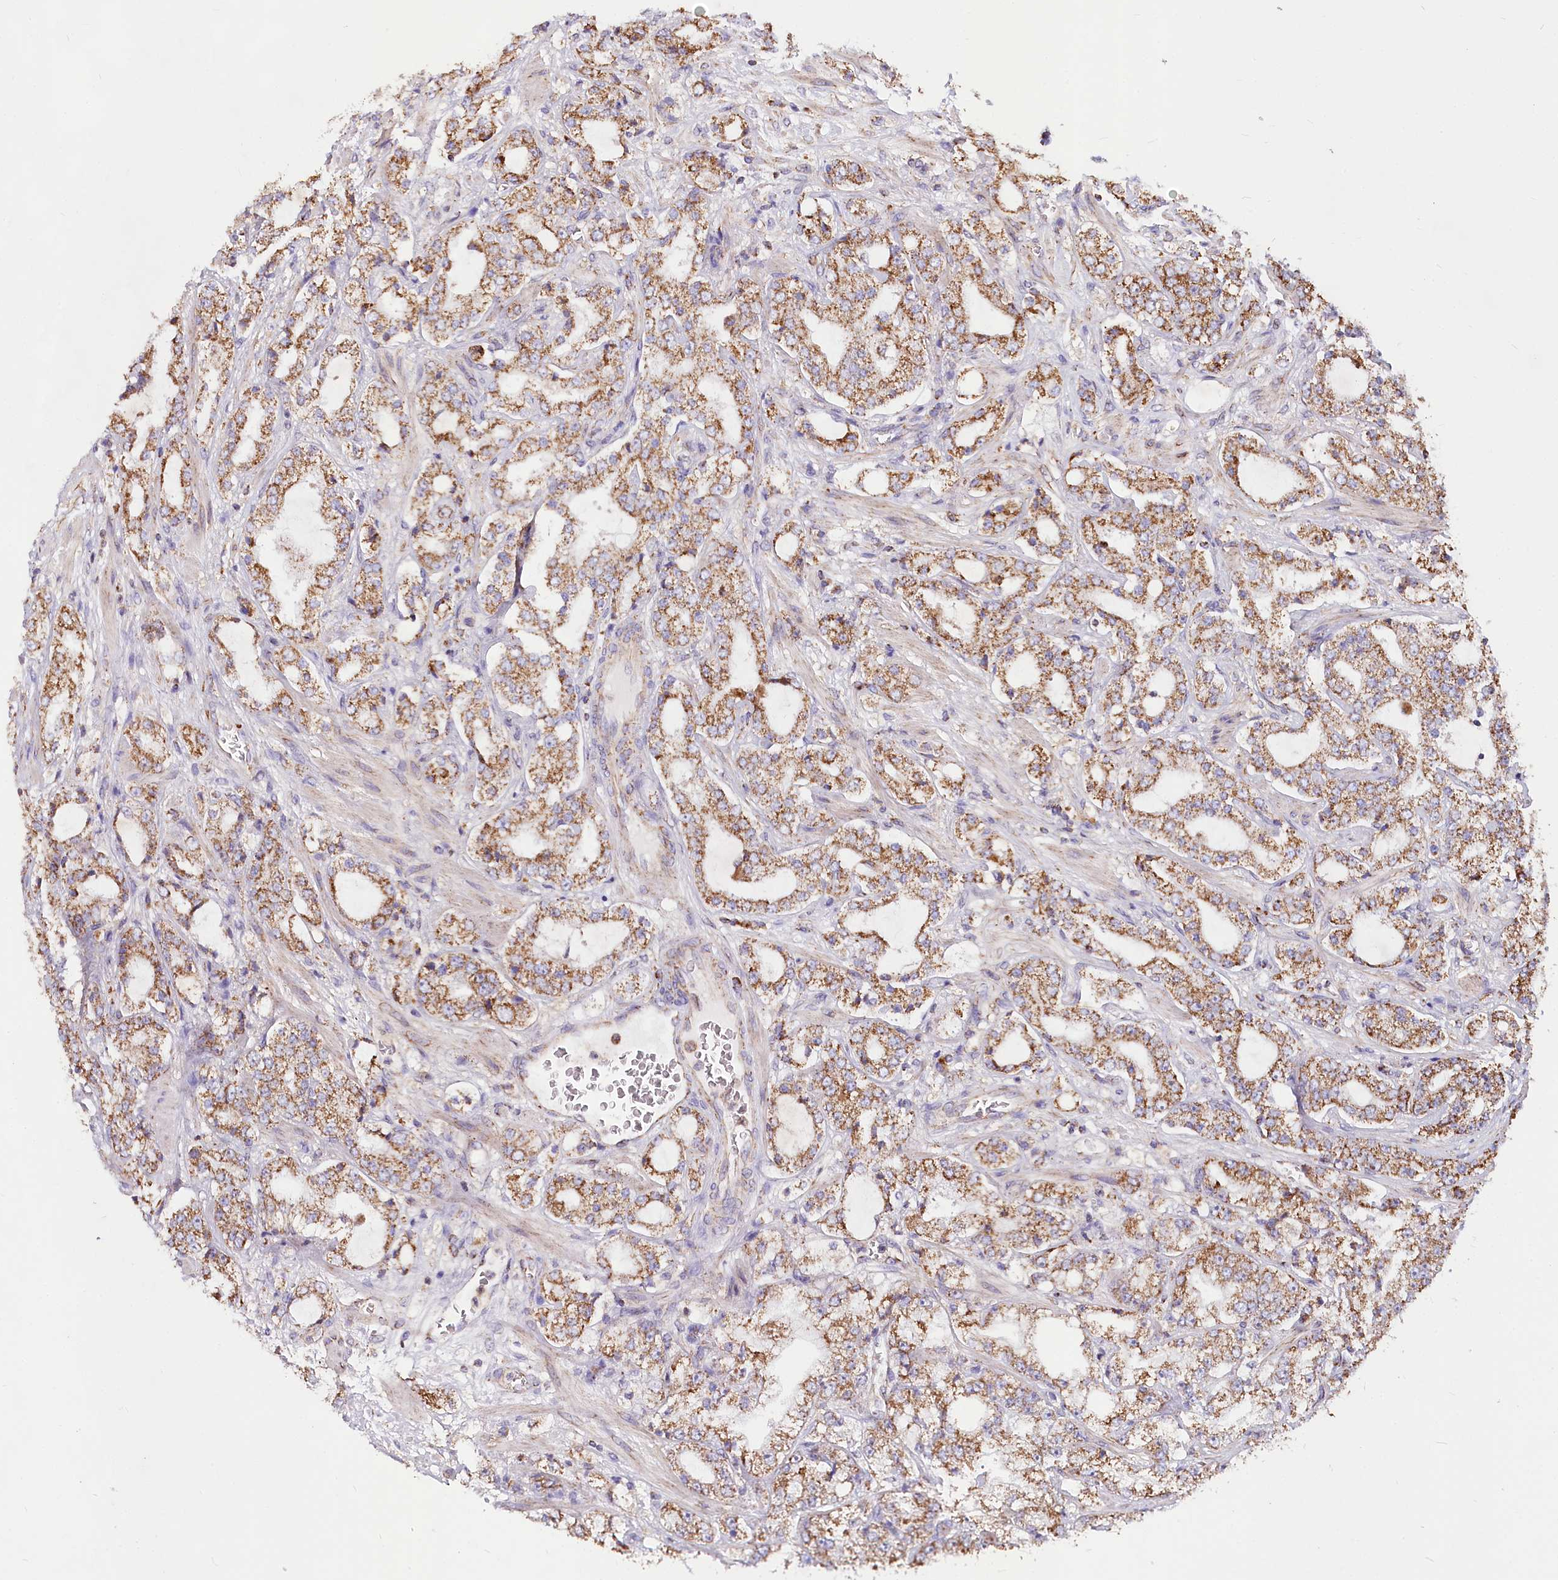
{"staining": {"intensity": "moderate", "quantity": ">75%", "location": "cytoplasmic/membranous"}, "tissue": "prostate cancer", "cell_type": "Tumor cells", "image_type": "cancer", "snomed": [{"axis": "morphology", "description": "Adenocarcinoma, High grade"}, {"axis": "topography", "description": "Prostate"}], "caption": "Human prostate cancer (adenocarcinoma (high-grade)) stained for a protein (brown) exhibits moderate cytoplasmic/membranous positive staining in about >75% of tumor cells.", "gene": "TASOR2", "patient": {"sex": "male", "age": 64}}